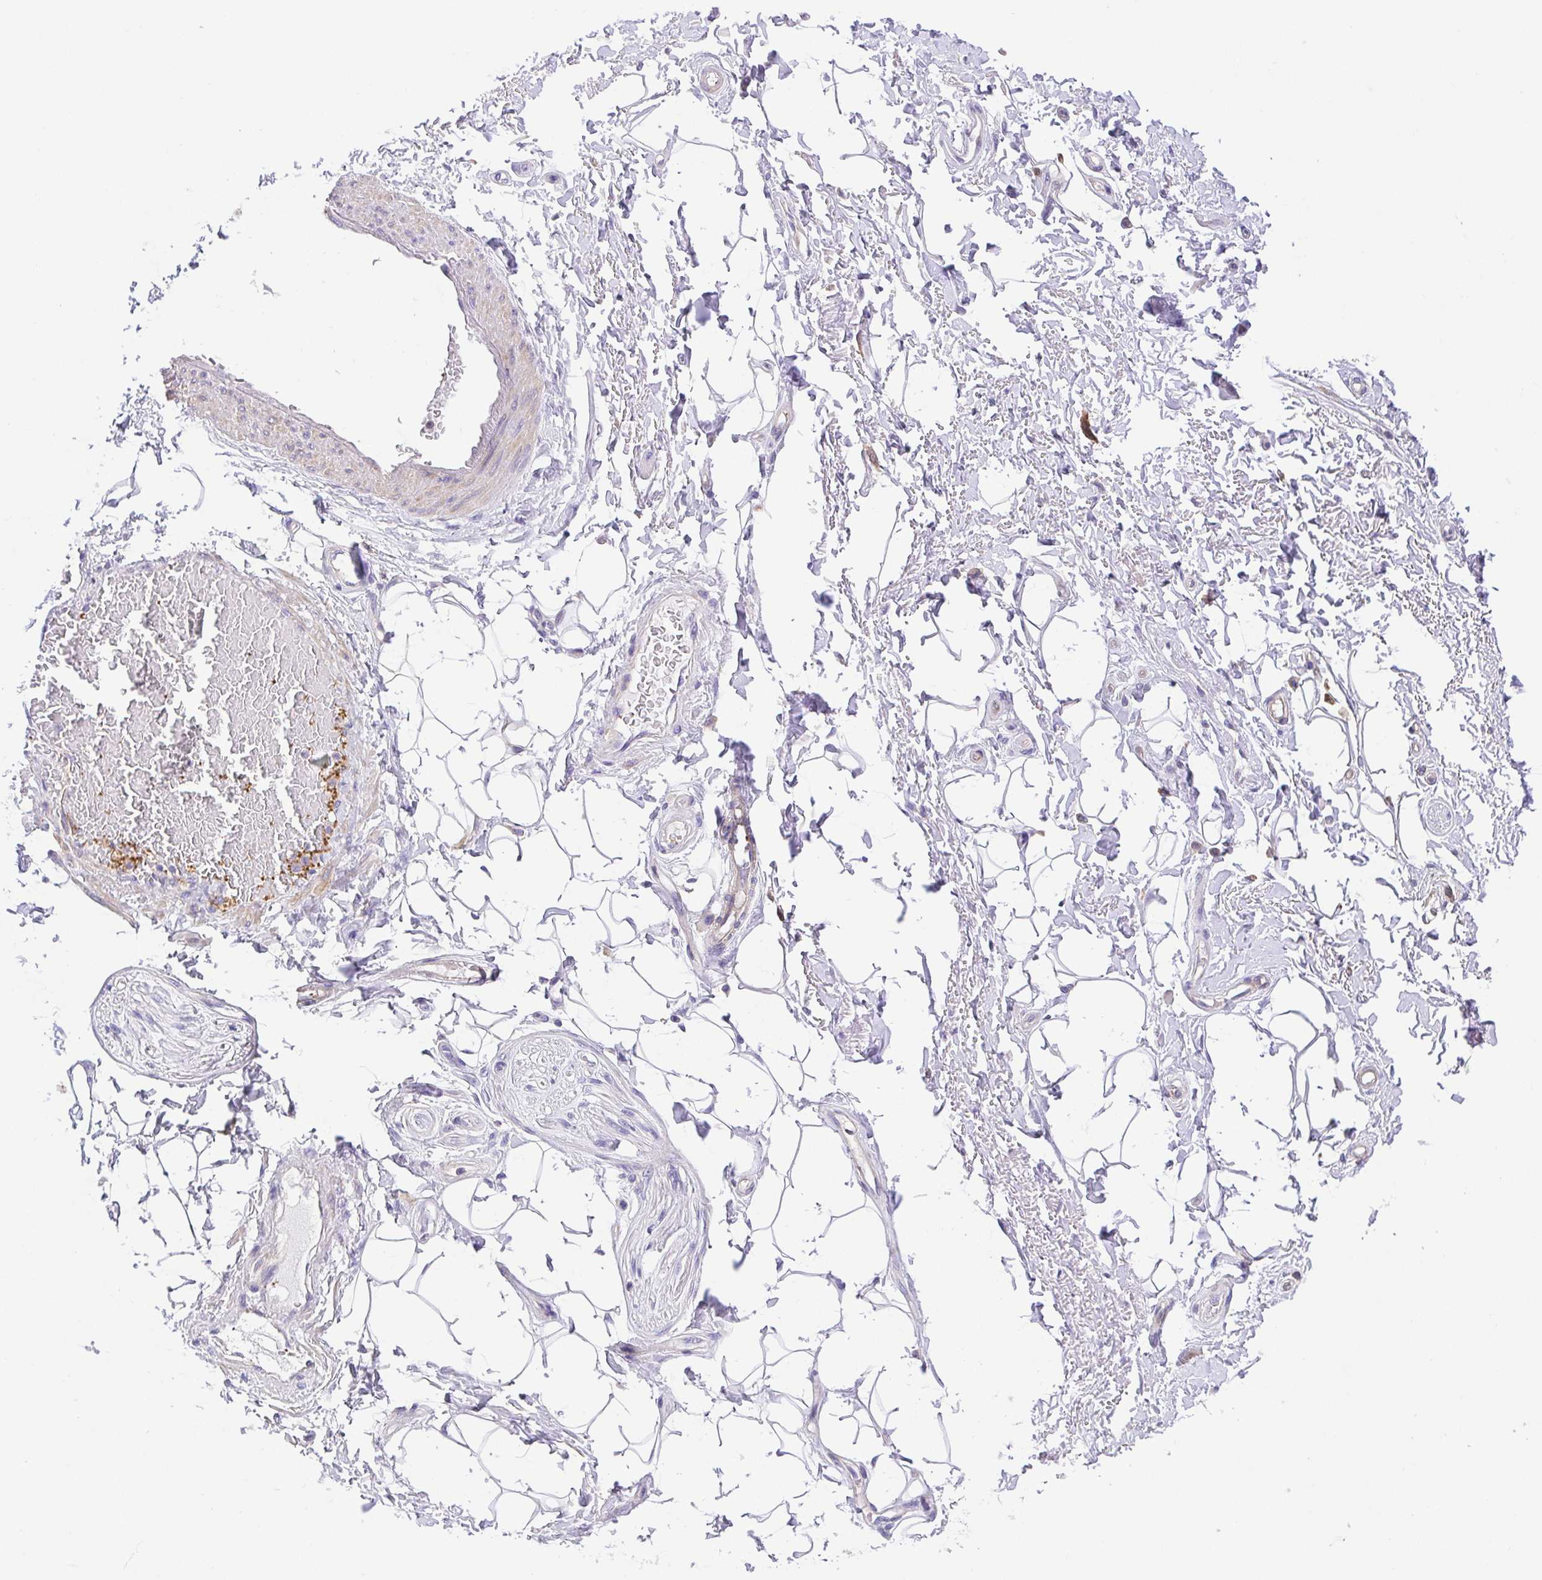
{"staining": {"intensity": "negative", "quantity": "none", "location": "none"}, "tissue": "adipose tissue", "cell_type": "Adipocytes", "image_type": "normal", "snomed": [{"axis": "morphology", "description": "Normal tissue, NOS"}, {"axis": "topography", "description": "Peripheral nerve tissue"}], "caption": "DAB immunohistochemical staining of normal adipose tissue shows no significant staining in adipocytes.", "gene": "PRR14L", "patient": {"sex": "male", "age": 51}}